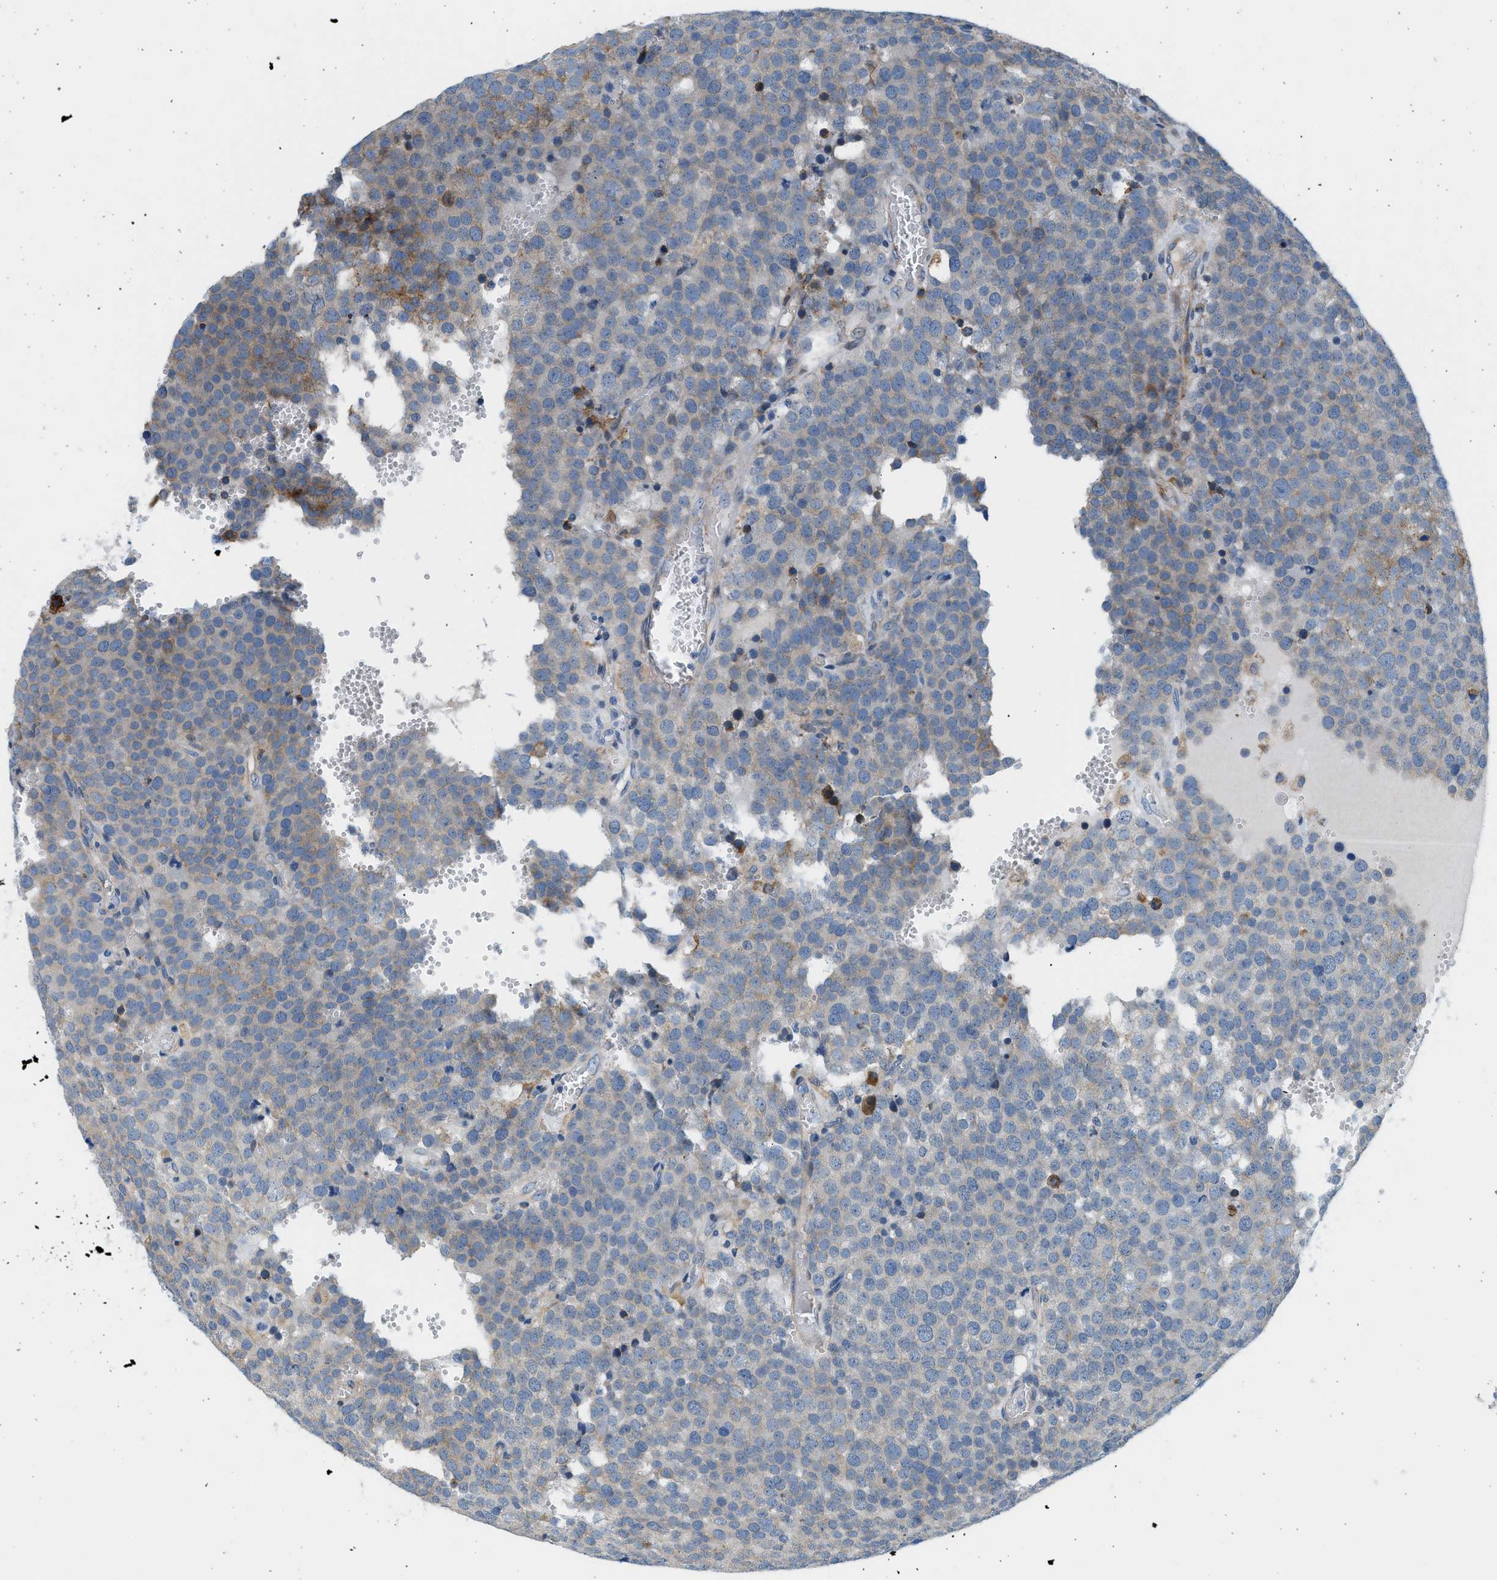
{"staining": {"intensity": "moderate", "quantity": "<25%", "location": "cytoplasmic/membranous"}, "tissue": "testis cancer", "cell_type": "Tumor cells", "image_type": "cancer", "snomed": [{"axis": "morphology", "description": "Normal tissue, NOS"}, {"axis": "morphology", "description": "Seminoma, NOS"}, {"axis": "topography", "description": "Testis"}], "caption": "The photomicrograph displays a brown stain indicating the presence of a protein in the cytoplasmic/membranous of tumor cells in testis seminoma.", "gene": "CNTN6", "patient": {"sex": "male", "age": 71}}